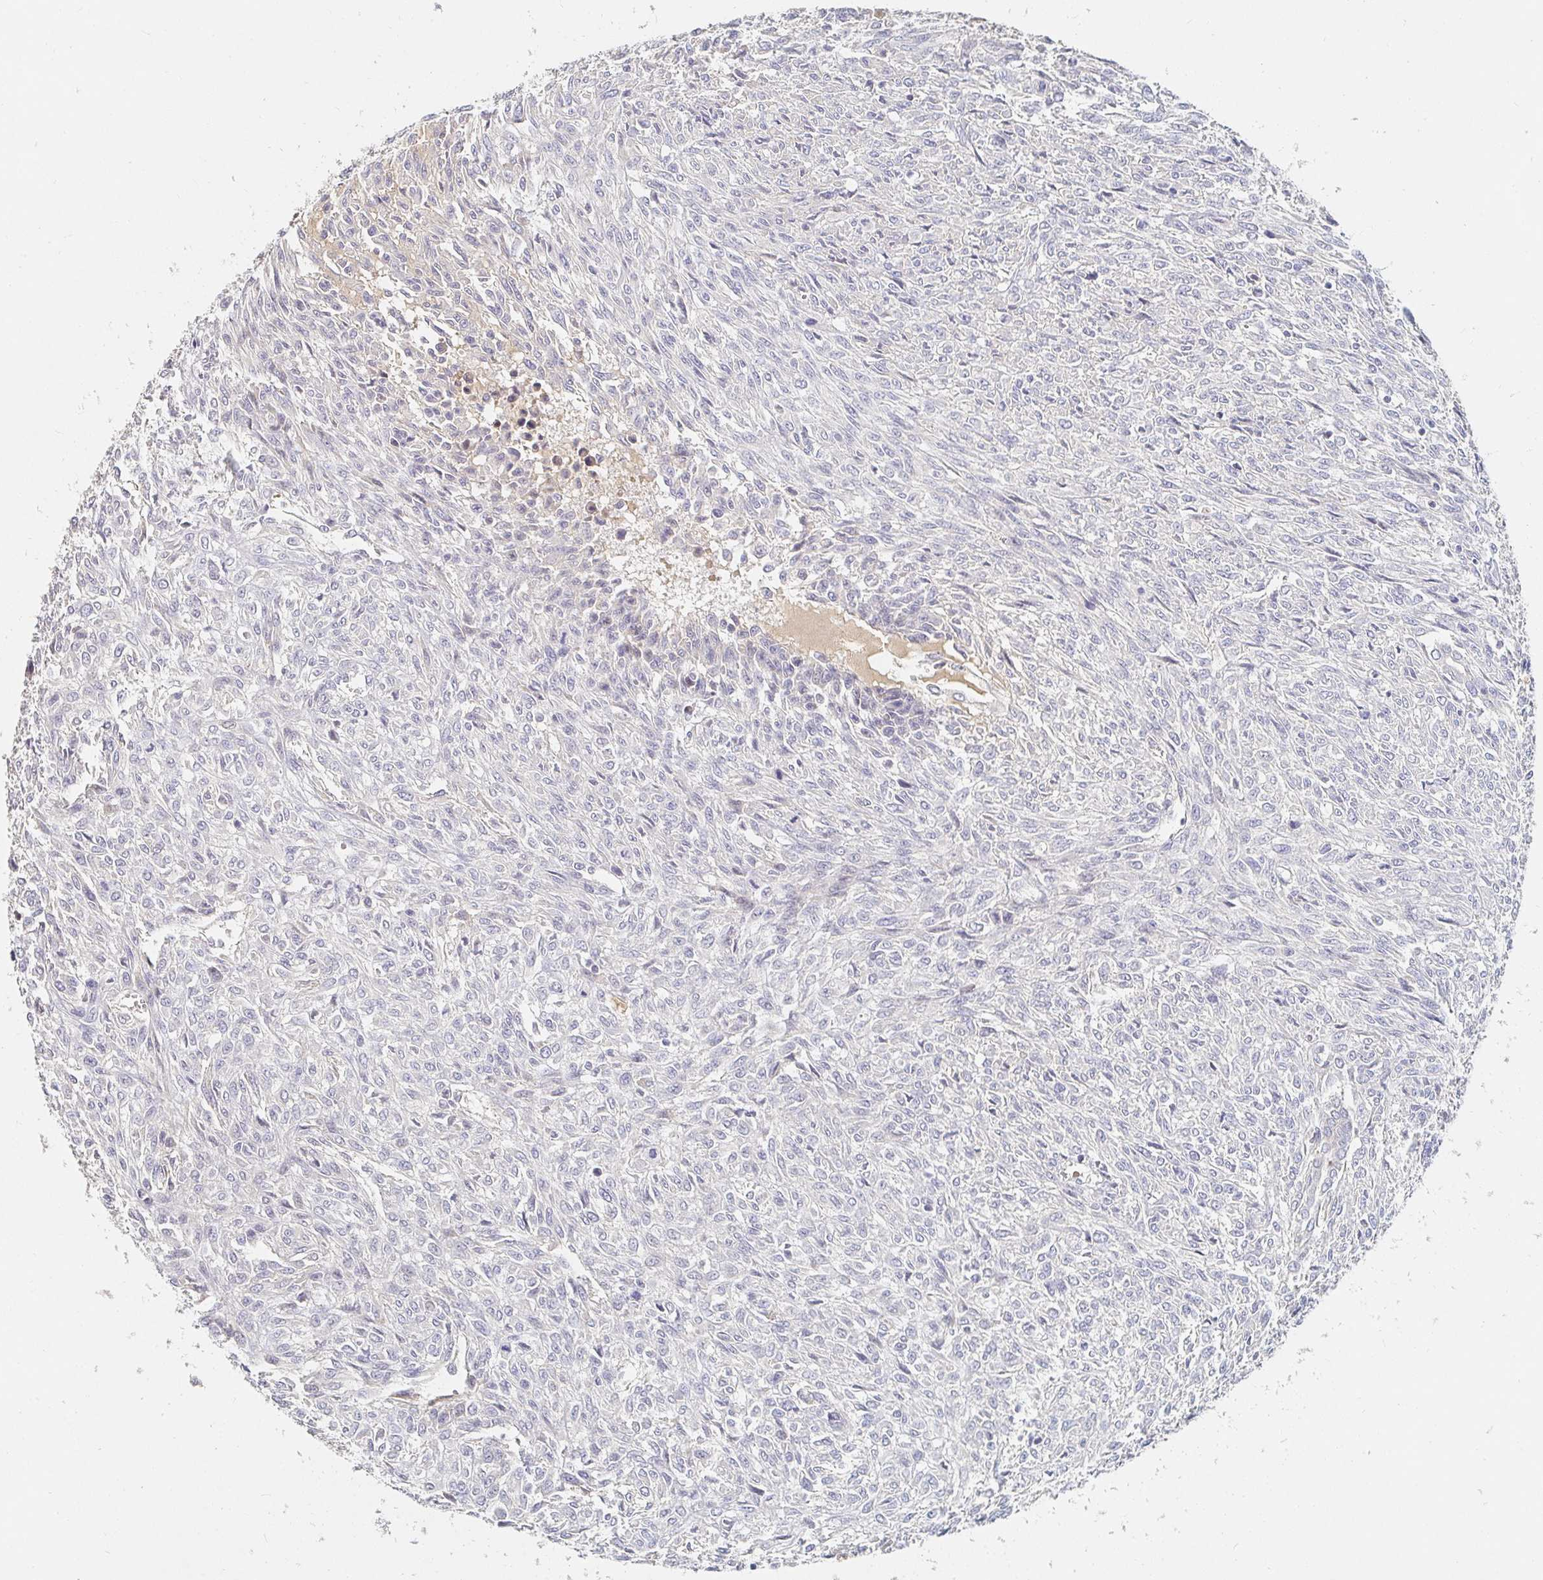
{"staining": {"intensity": "negative", "quantity": "none", "location": "none"}, "tissue": "renal cancer", "cell_type": "Tumor cells", "image_type": "cancer", "snomed": [{"axis": "morphology", "description": "Adenocarcinoma, NOS"}, {"axis": "topography", "description": "Kidney"}], "caption": "Immunohistochemical staining of human renal cancer (adenocarcinoma) demonstrates no significant staining in tumor cells.", "gene": "NME9", "patient": {"sex": "male", "age": 58}}